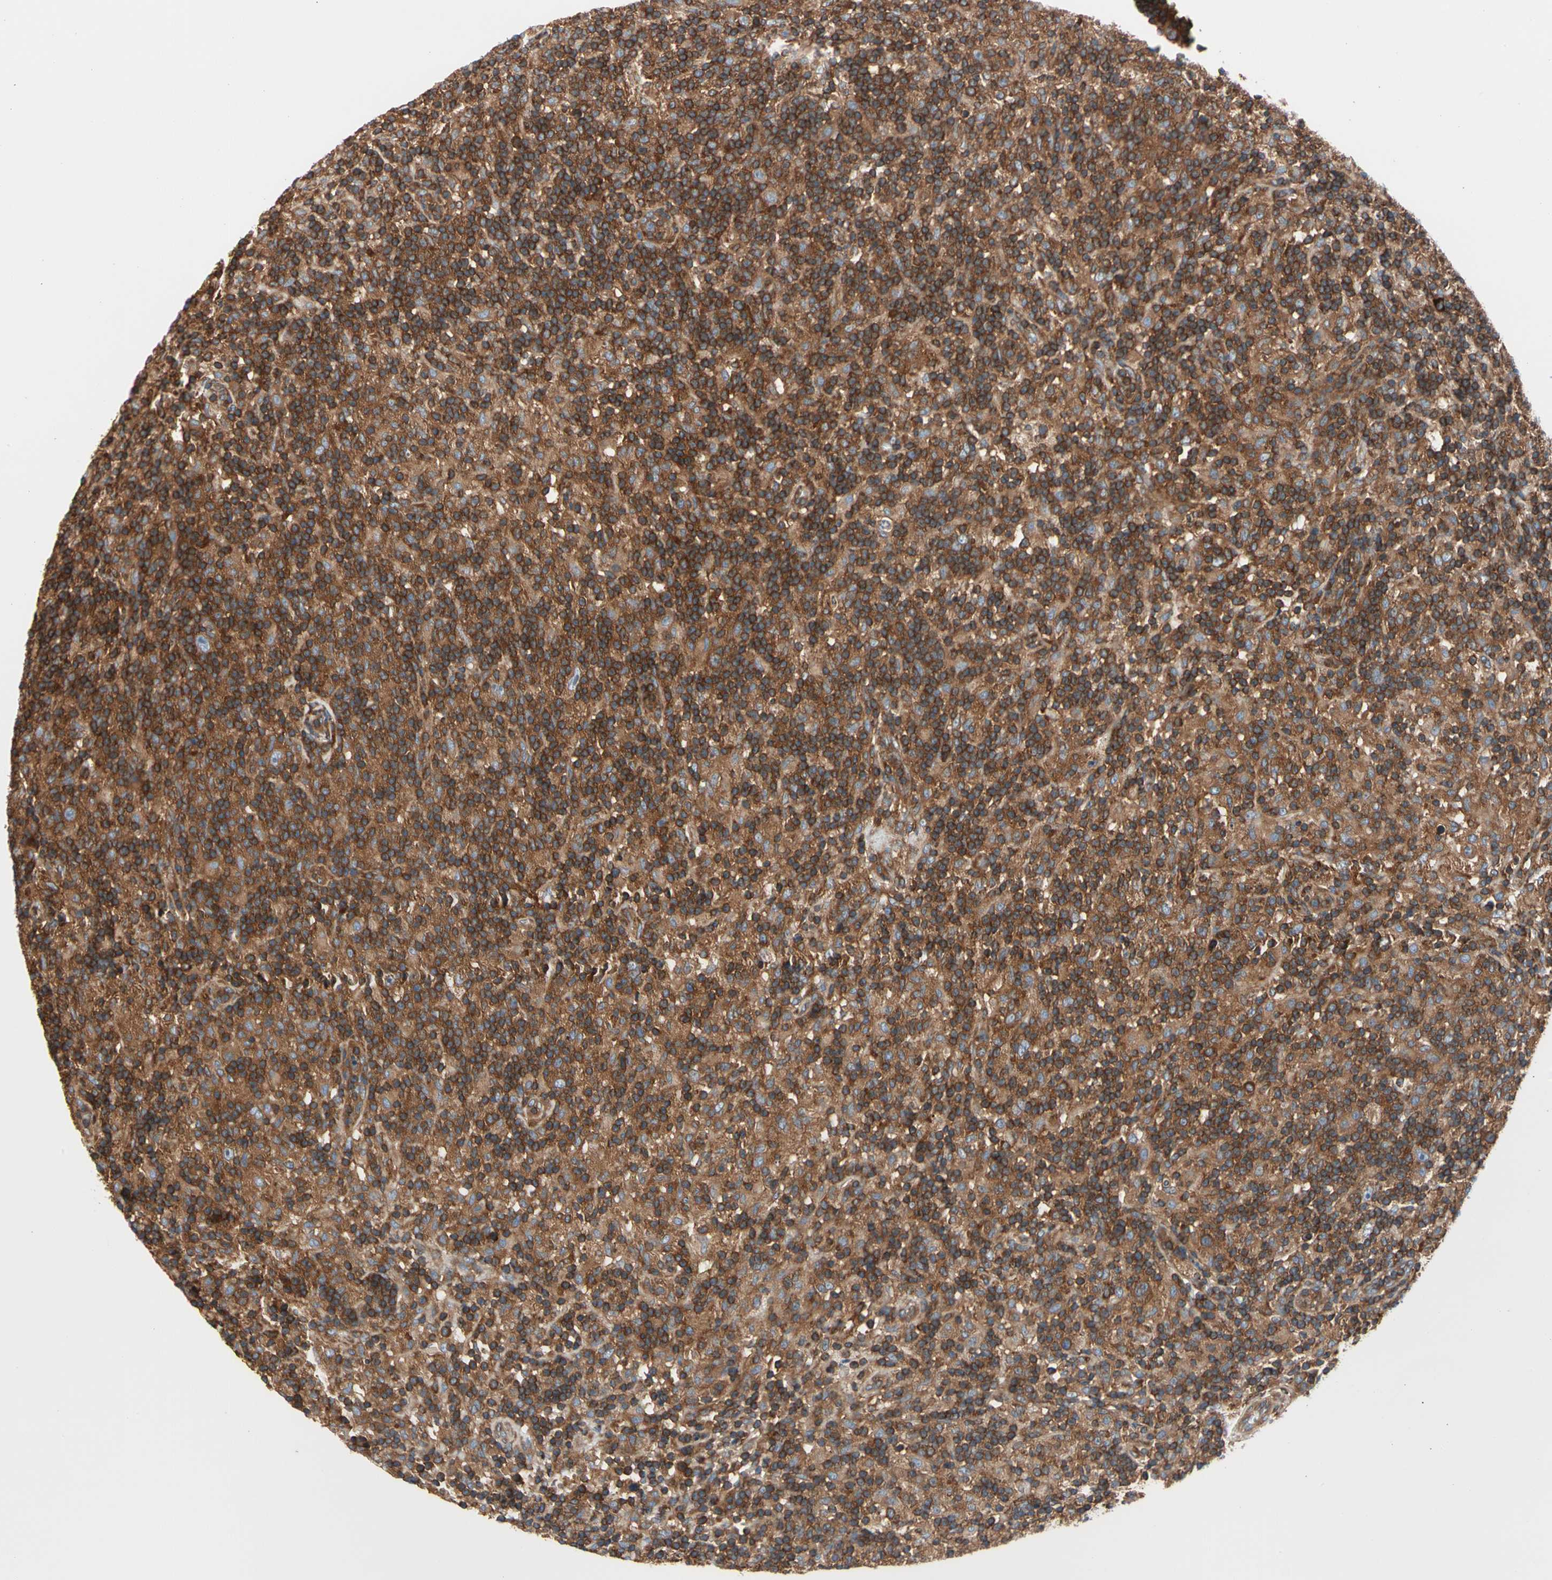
{"staining": {"intensity": "moderate", "quantity": ">75%", "location": "cytoplasmic/membranous"}, "tissue": "lymphoma", "cell_type": "Tumor cells", "image_type": "cancer", "snomed": [{"axis": "morphology", "description": "Hodgkin's disease, NOS"}, {"axis": "topography", "description": "Lymph node"}], "caption": "Brown immunohistochemical staining in Hodgkin's disease reveals moderate cytoplasmic/membranous positivity in about >75% of tumor cells. (DAB (3,3'-diaminobenzidine) IHC with brightfield microscopy, high magnification).", "gene": "ROCK1", "patient": {"sex": "male", "age": 70}}